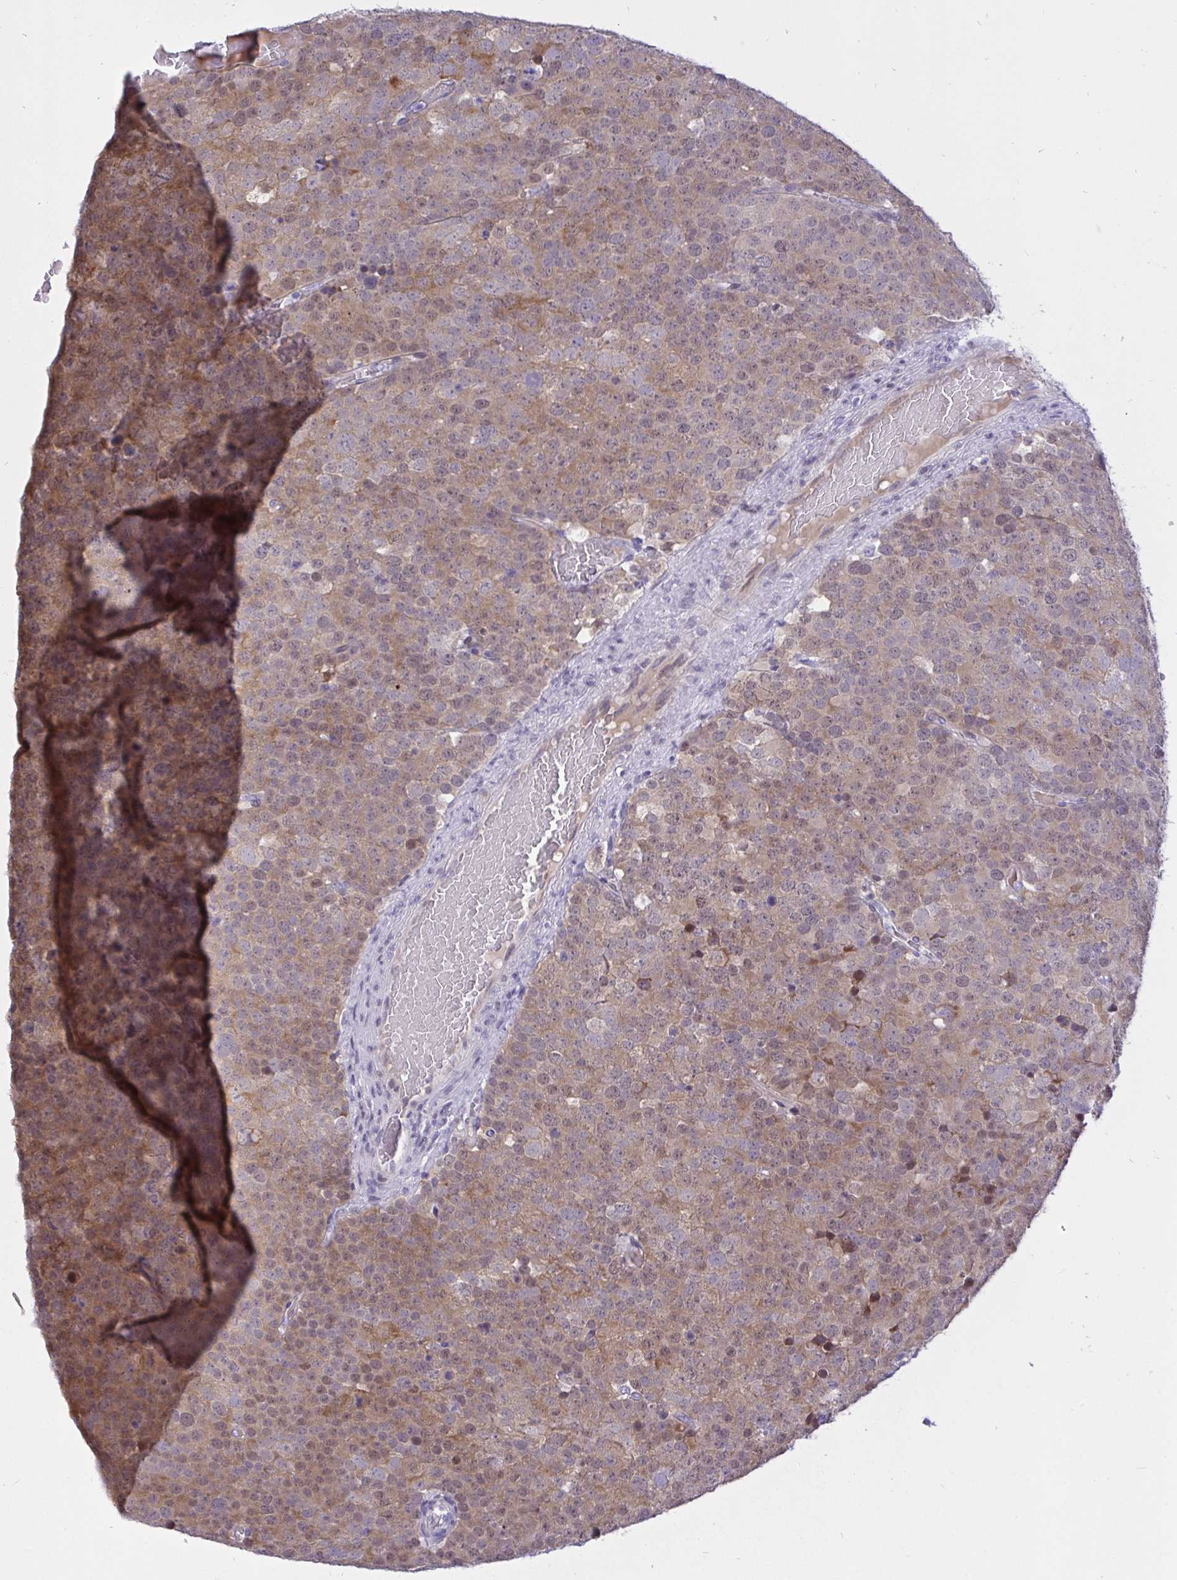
{"staining": {"intensity": "moderate", "quantity": ">75%", "location": "cytoplasmic/membranous,nuclear"}, "tissue": "testis cancer", "cell_type": "Tumor cells", "image_type": "cancer", "snomed": [{"axis": "morphology", "description": "Seminoma, NOS"}, {"axis": "topography", "description": "Testis"}], "caption": "This image exhibits IHC staining of human seminoma (testis), with medium moderate cytoplasmic/membranous and nuclear staining in about >75% of tumor cells.", "gene": "EPOP", "patient": {"sex": "male", "age": 71}}